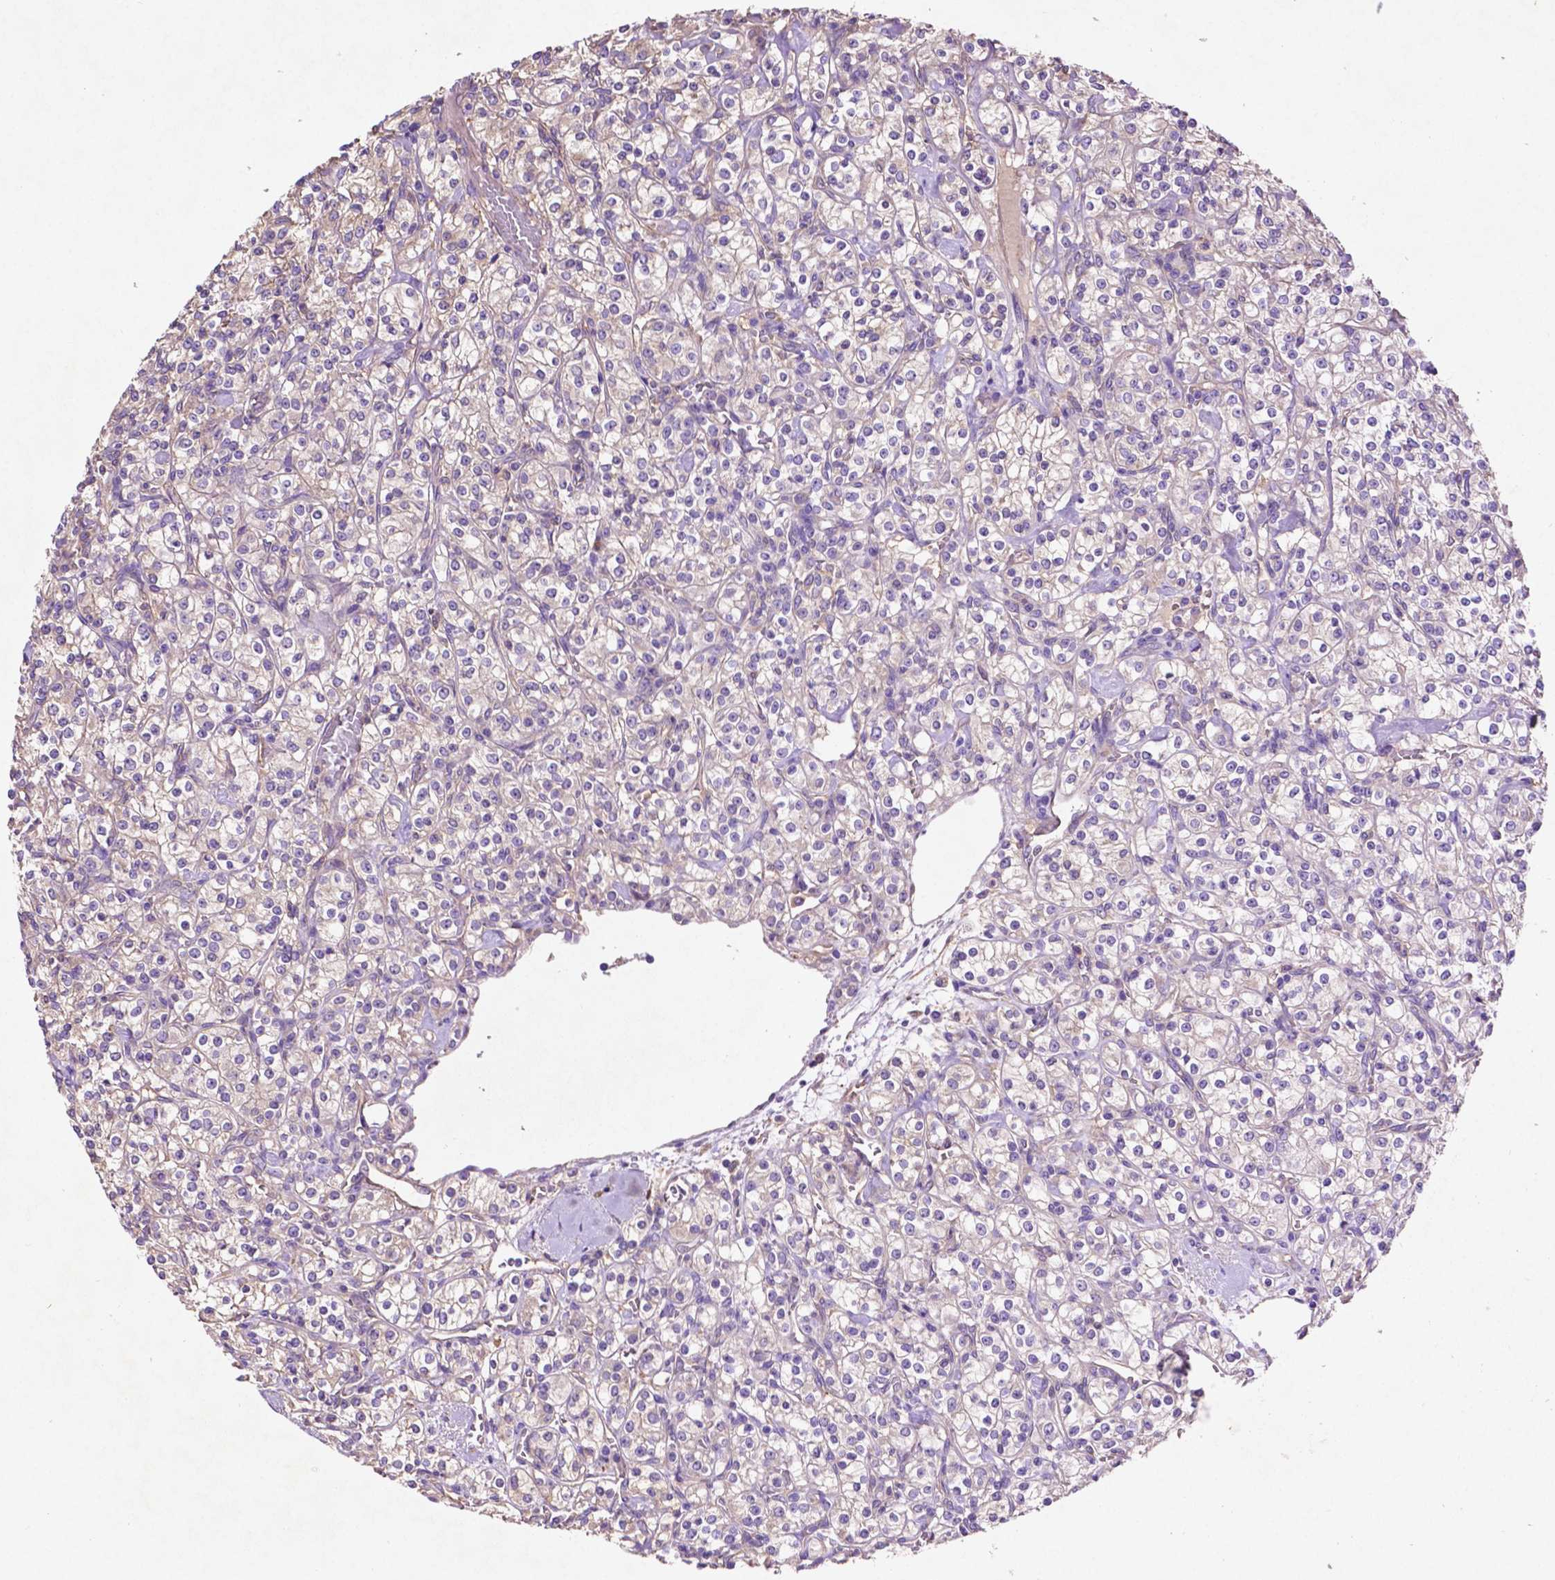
{"staining": {"intensity": "weak", "quantity": "<25%", "location": "cytoplasmic/membranous"}, "tissue": "renal cancer", "cell_type": "Tumor cells", "image_type": "cancer", "snomed": [{"axis": "morphology", "description": "Adenocarcinoma, NOS"}, {"axis": "topography", "description": "Kidney"}], "caption": "Tumor cells show no significant positivity in renal cancer (adenocarcinoma).", "gene": "GDPD5", "patient": {"sex": "male", "age": 77}}